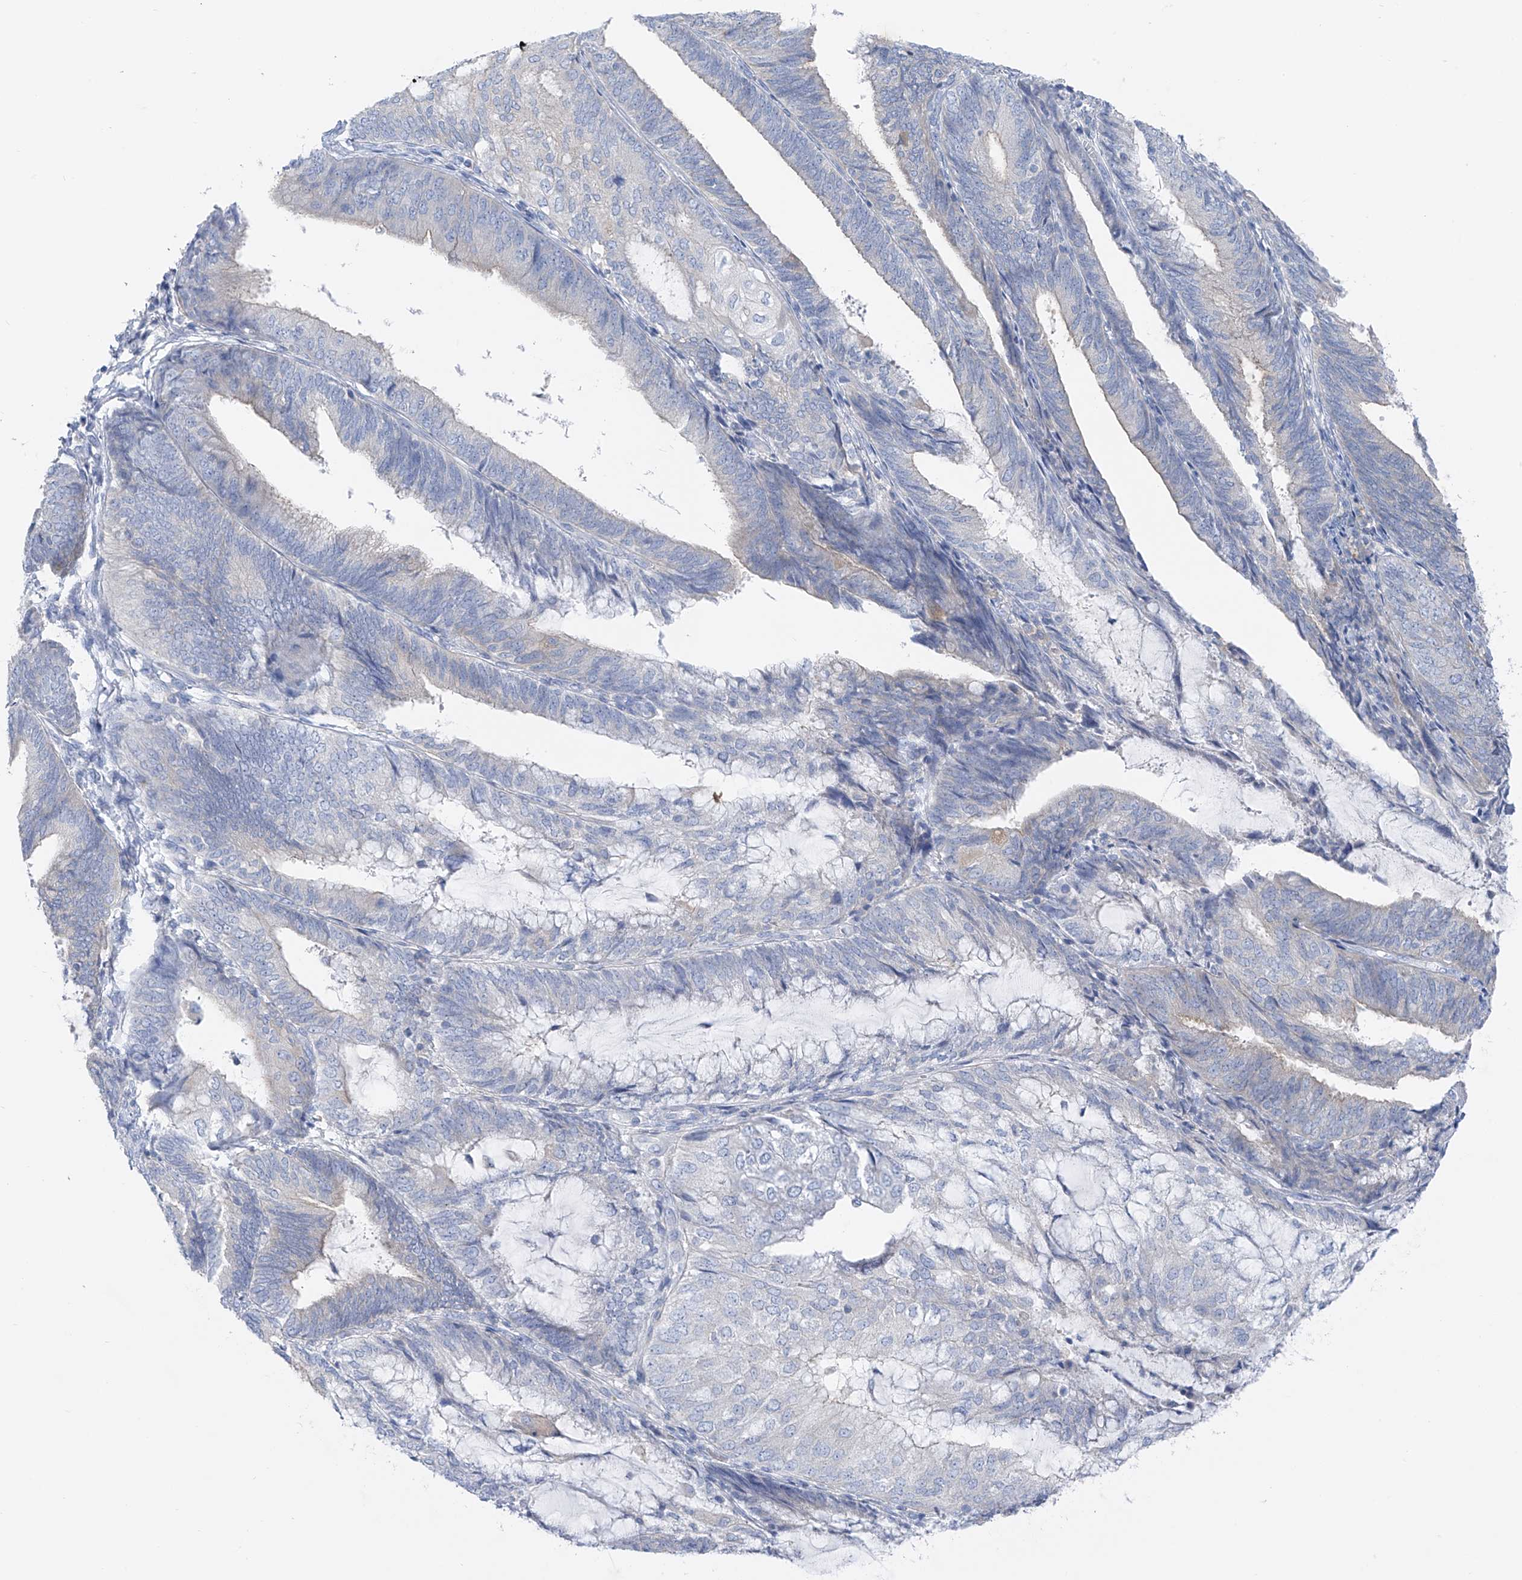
{"staining": {"intensity": "negative", "quantity": "none", "location": "none"}, "tissue": "endometrial cancer", "cell_type": "Tumor cells", "image_type": "cancer", "snomed": [{"axis": "morphology", "description": "Adenocarcinoma, NOS"}, {"axis": "topography", "description": "Endometrium"}], "caption": "There is no significant staining in tumor cells of endometrial cancer (adenocarcinoma).", "gene": "POMGNT2", "patient": {"sex": "female", "age": 81}}